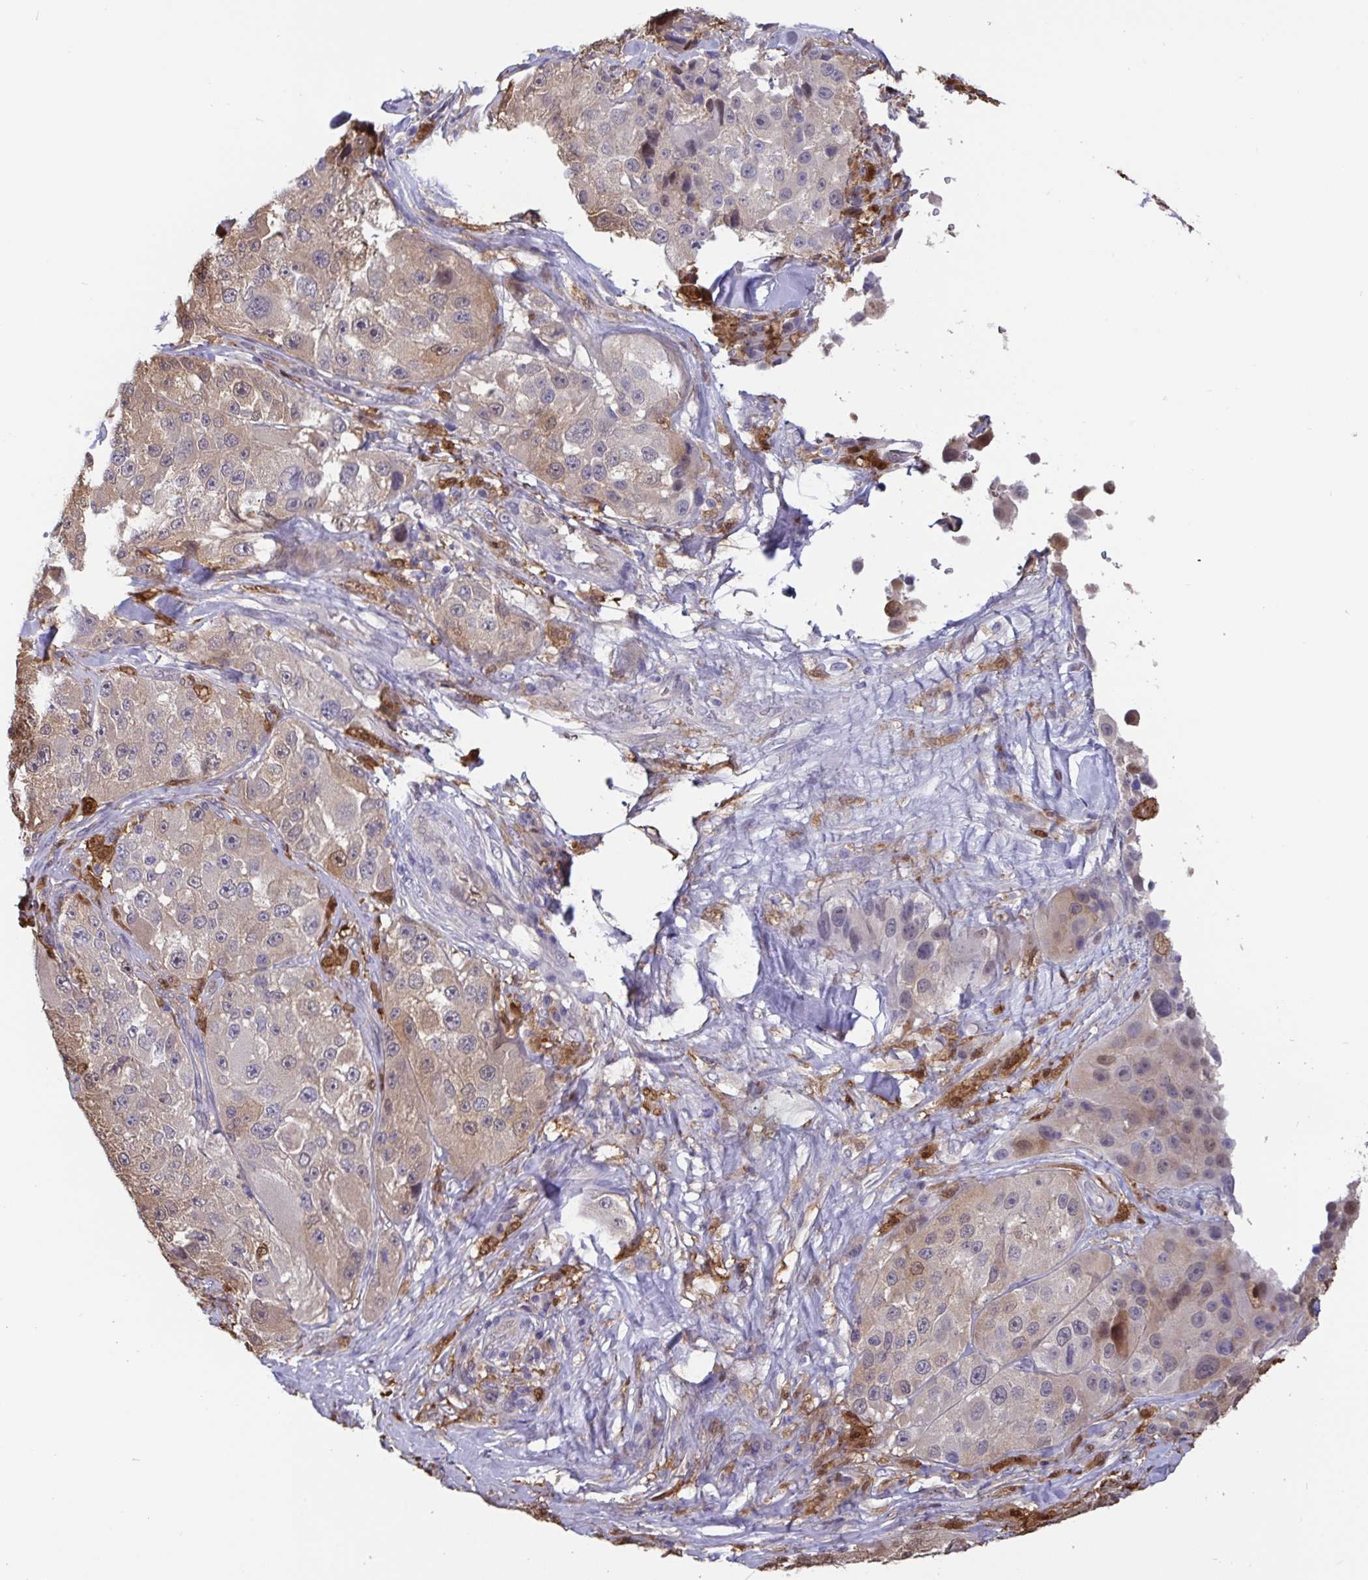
{"staining": {"intensity": "weak", "quantity": "<25%", "location": "cytoplasmic/membranous"}, "tissue": "melanoma", "cell_type": "Tumor cells", "image_type": "cancer", "snomed": [{"axis": "morphology", "description": "Malignant melanoma, Metastatic site"}, {"axis": "topography", "description": "Lymph node"}], "caption": "Photomicrograph shows no protein positivity in tumor cells of melanoma tissue.", "gene": "IDH1", "patient": {"sex": "male", "age": 62}}